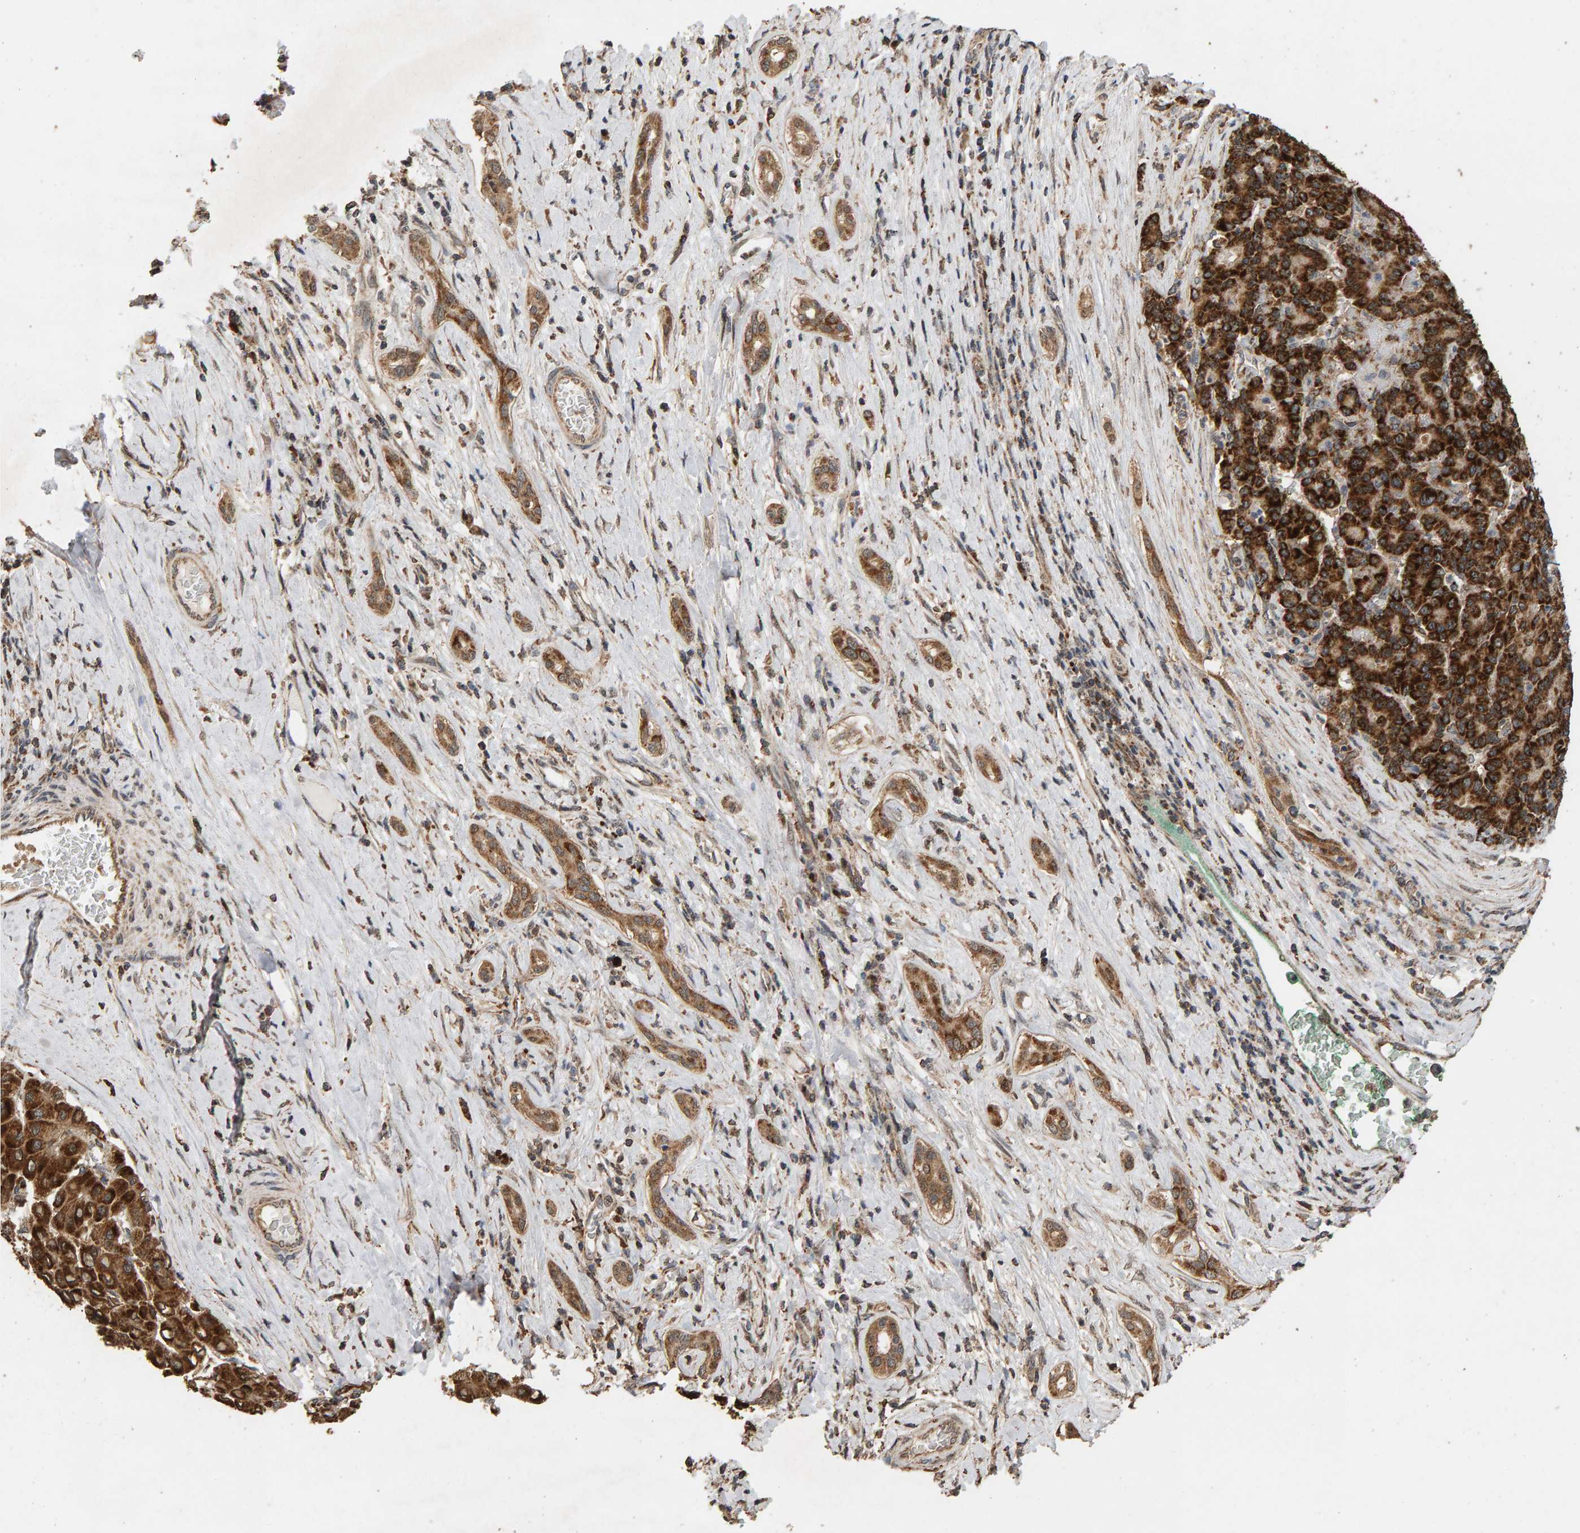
{"staining": {"intensity": "strong", "quantity": ">75%", "location": "cytoplasmic/membranous"}, "tissue": "liver cancer", "cell_type": "Tumor cells", "image_type": "cancer", "snomed": [{"axis": "morphology", "description": "Carcinoma, Hepatocellular, NOS"}, {"axis": "topography", "description": "Liver"}], "caption": "This micrograph demonstrates IHC staining of hepatocellular carcinoma (liver), with high strong cytoplasmic/membranous positivity in approximately >75% of tumor cells.", "gene": "GSTK1", "patient": {"sex": "male", "age": 65}}